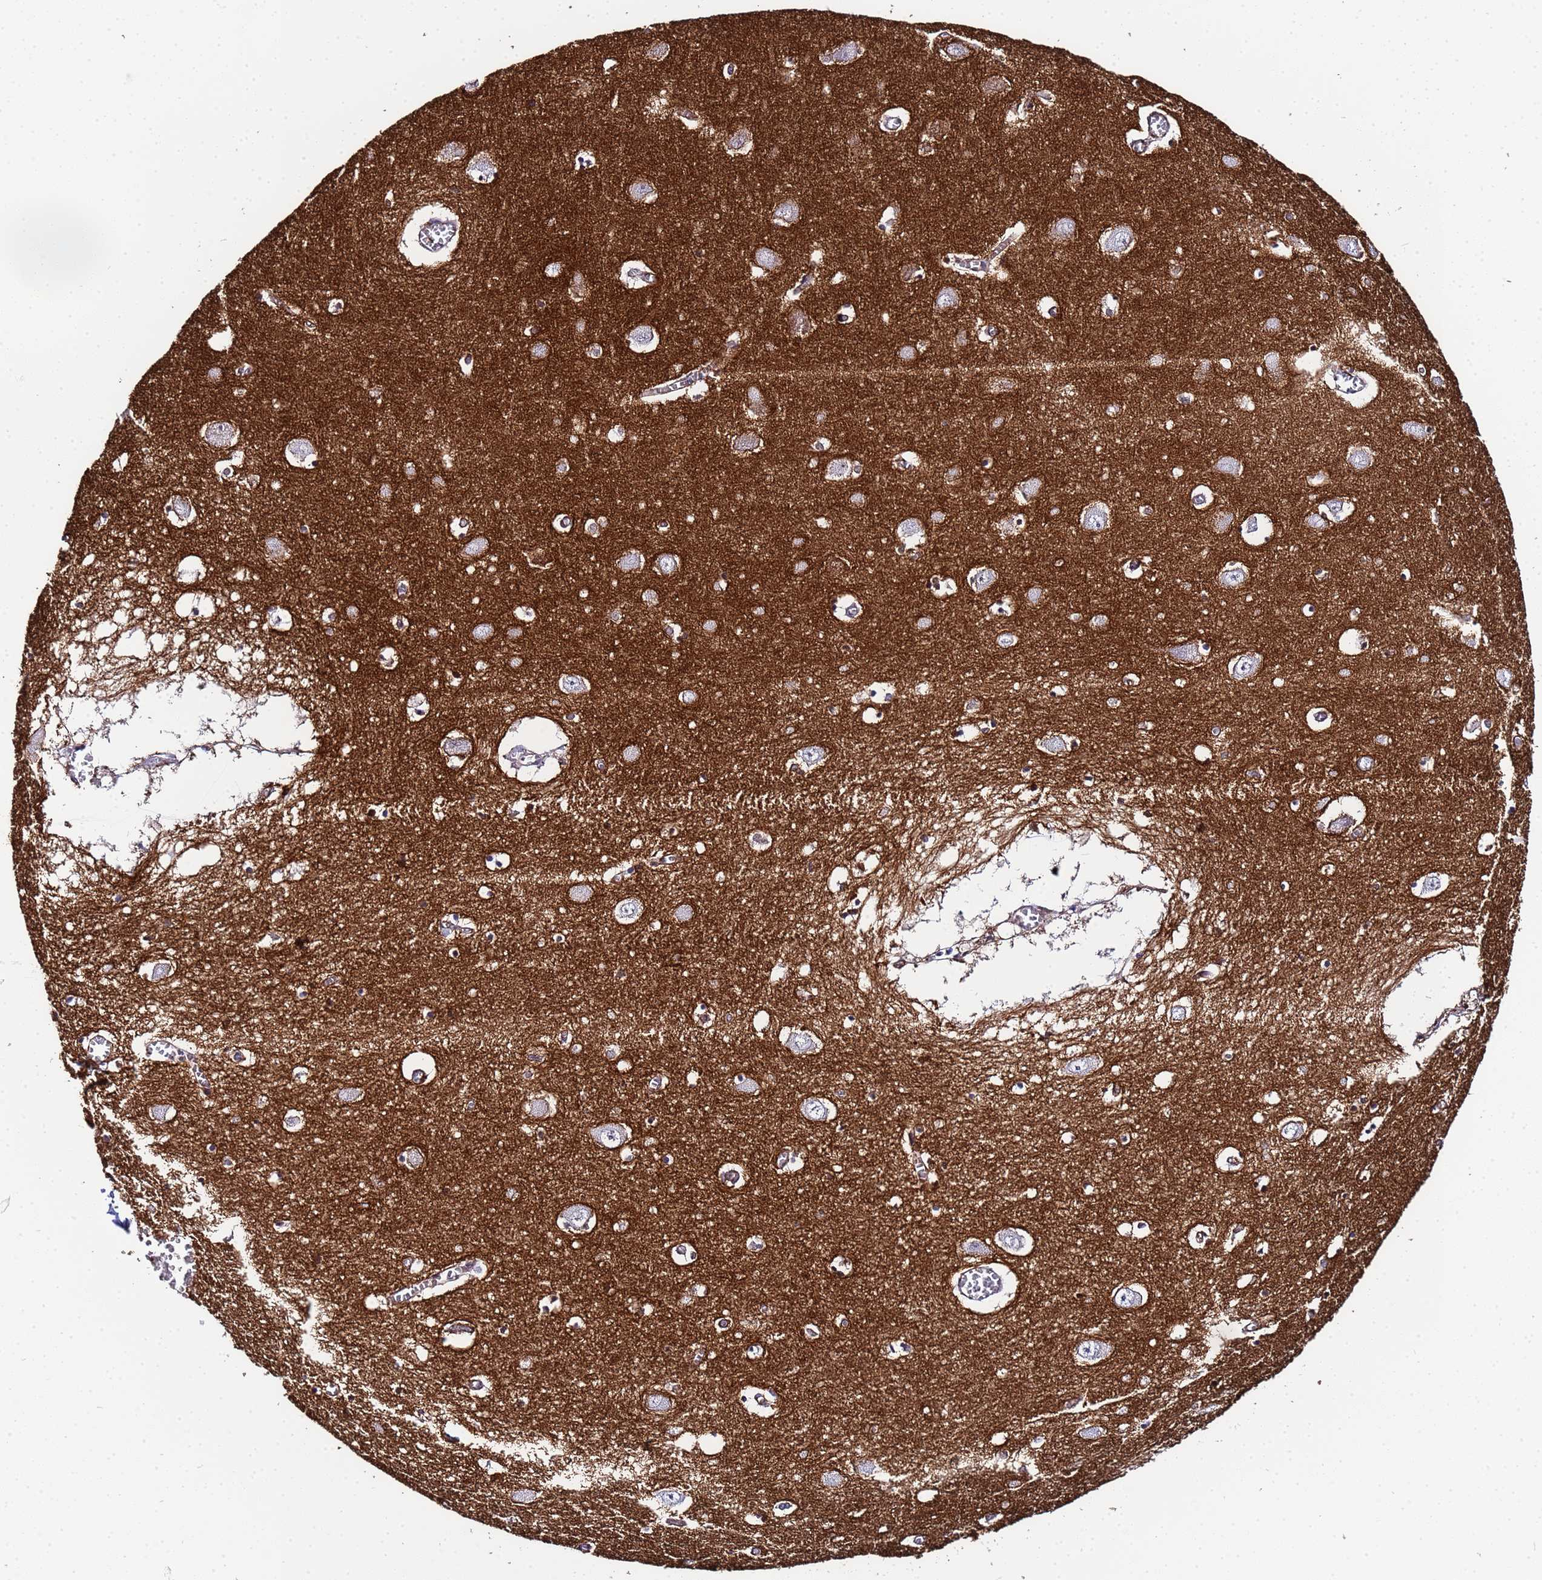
{"staining": {"intensity": "negative", "quantity": "none", "location": "none"}, "tissue": "hippocampus", "cell_type": "Glial cells", "image_type": "normal", "snomed": [{"axis": "morphology", "description": "Normal tissue, NOS"}, {"axis": "topography", "description": "Hippocampus"}], "caption": "High magnification brightfield microscopy of benign hippocampus stained with DAB (3,3'-diaminobenzidine) (brown) and counterstained with hematoxylin (blue): glial cells show no significant staining. The staining is performed using DAB brown chromogen with nuclei counter-stained in using hematoxylin.", "gene": "SLC25A37", "patient": {"sex": "male", "age": 70}}